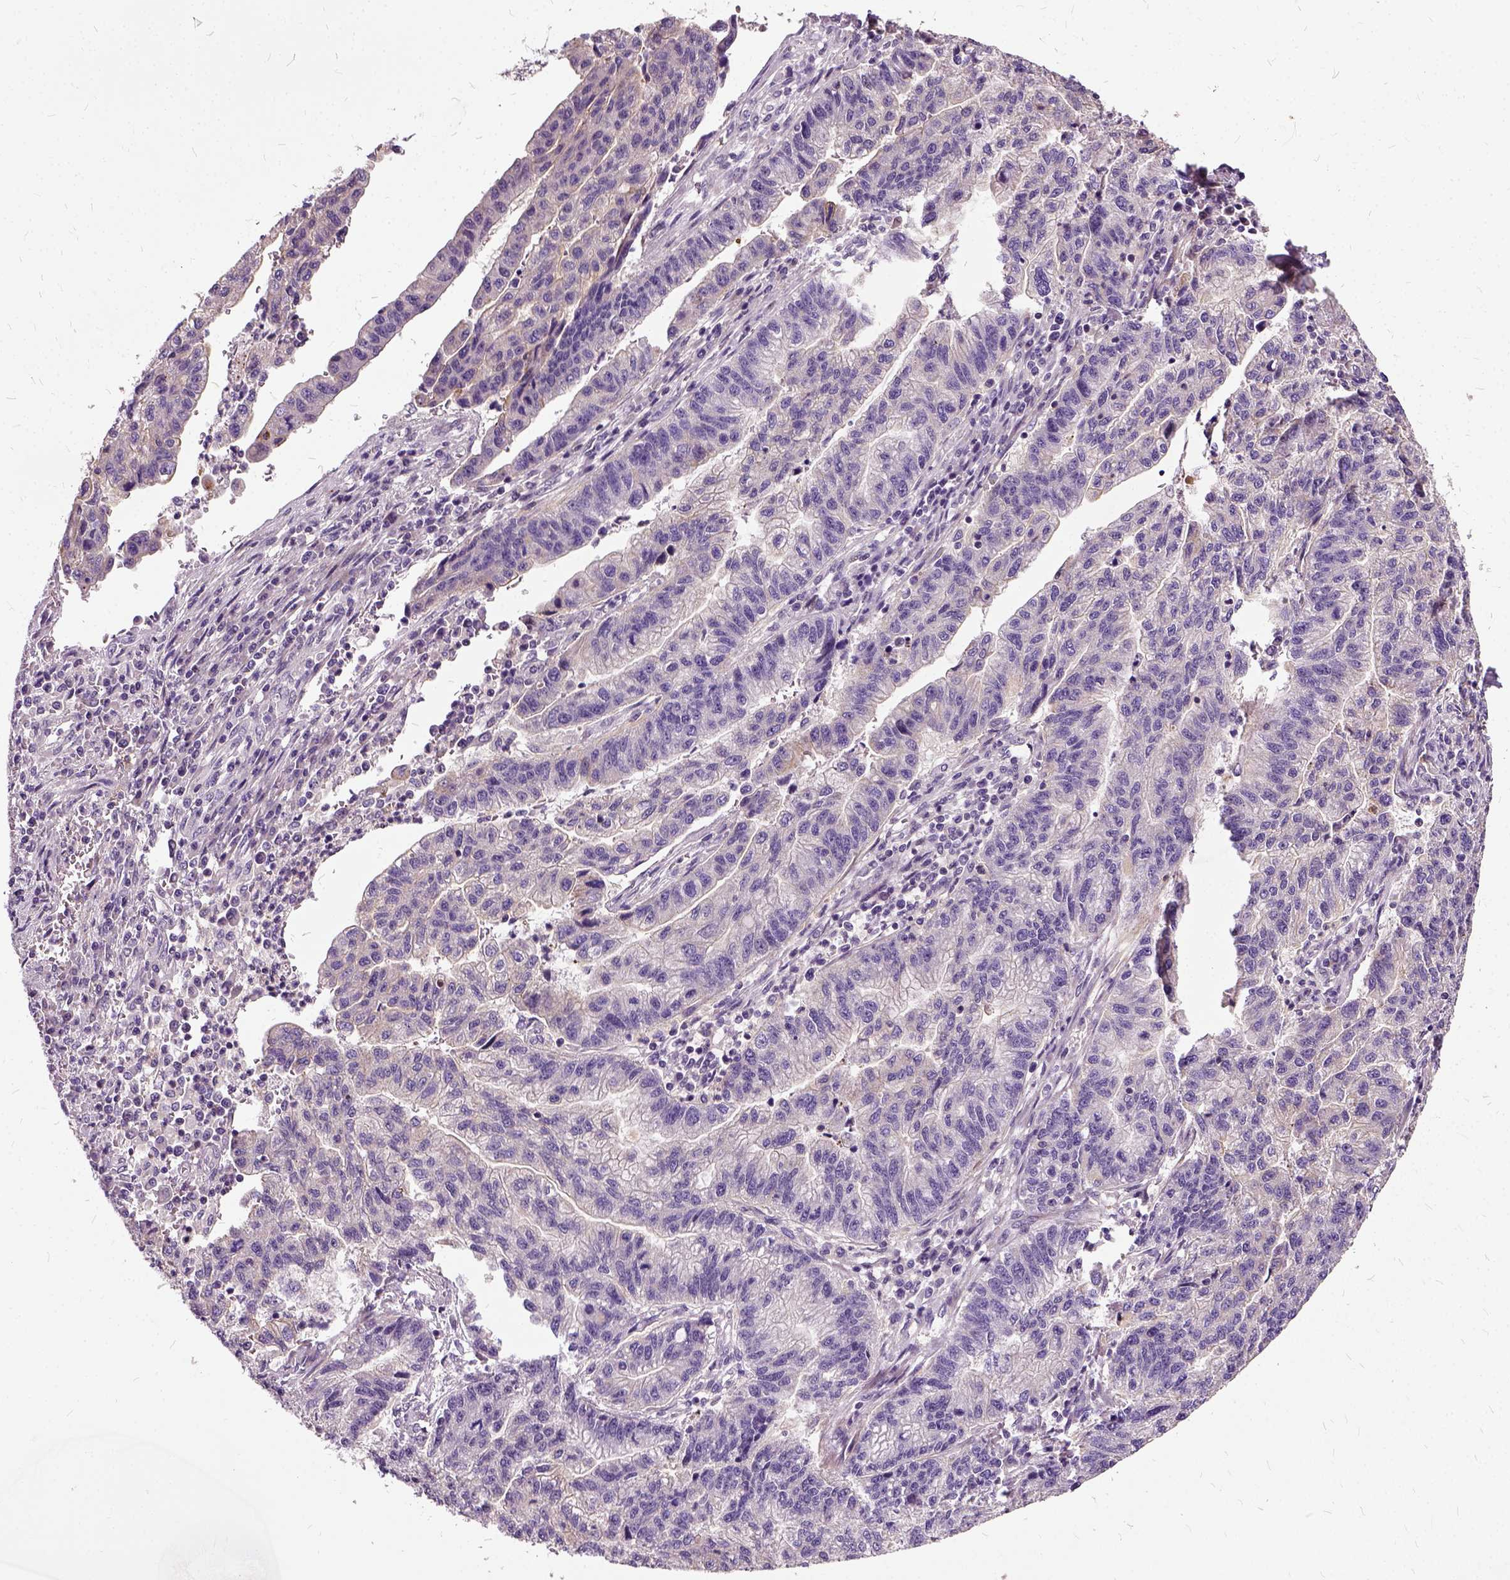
{"staining": {"intensity": "negative", "quantity": "none", "location": "none"}, "tissue": "stomach cancer", "cell_type": "Tumor cells", "image_type": "cancer", "snomed": [{"axis": "morphology", "description": "Adenocarcinoma, NOS"}, {"axis": "topography", "description": "Stomach"}], "caption": "Protein analysis of stomach cancer shows no significant positivity in tumor cells.", "gene": "ILRUN", "patient": {"sex": "male", "age": 83}}